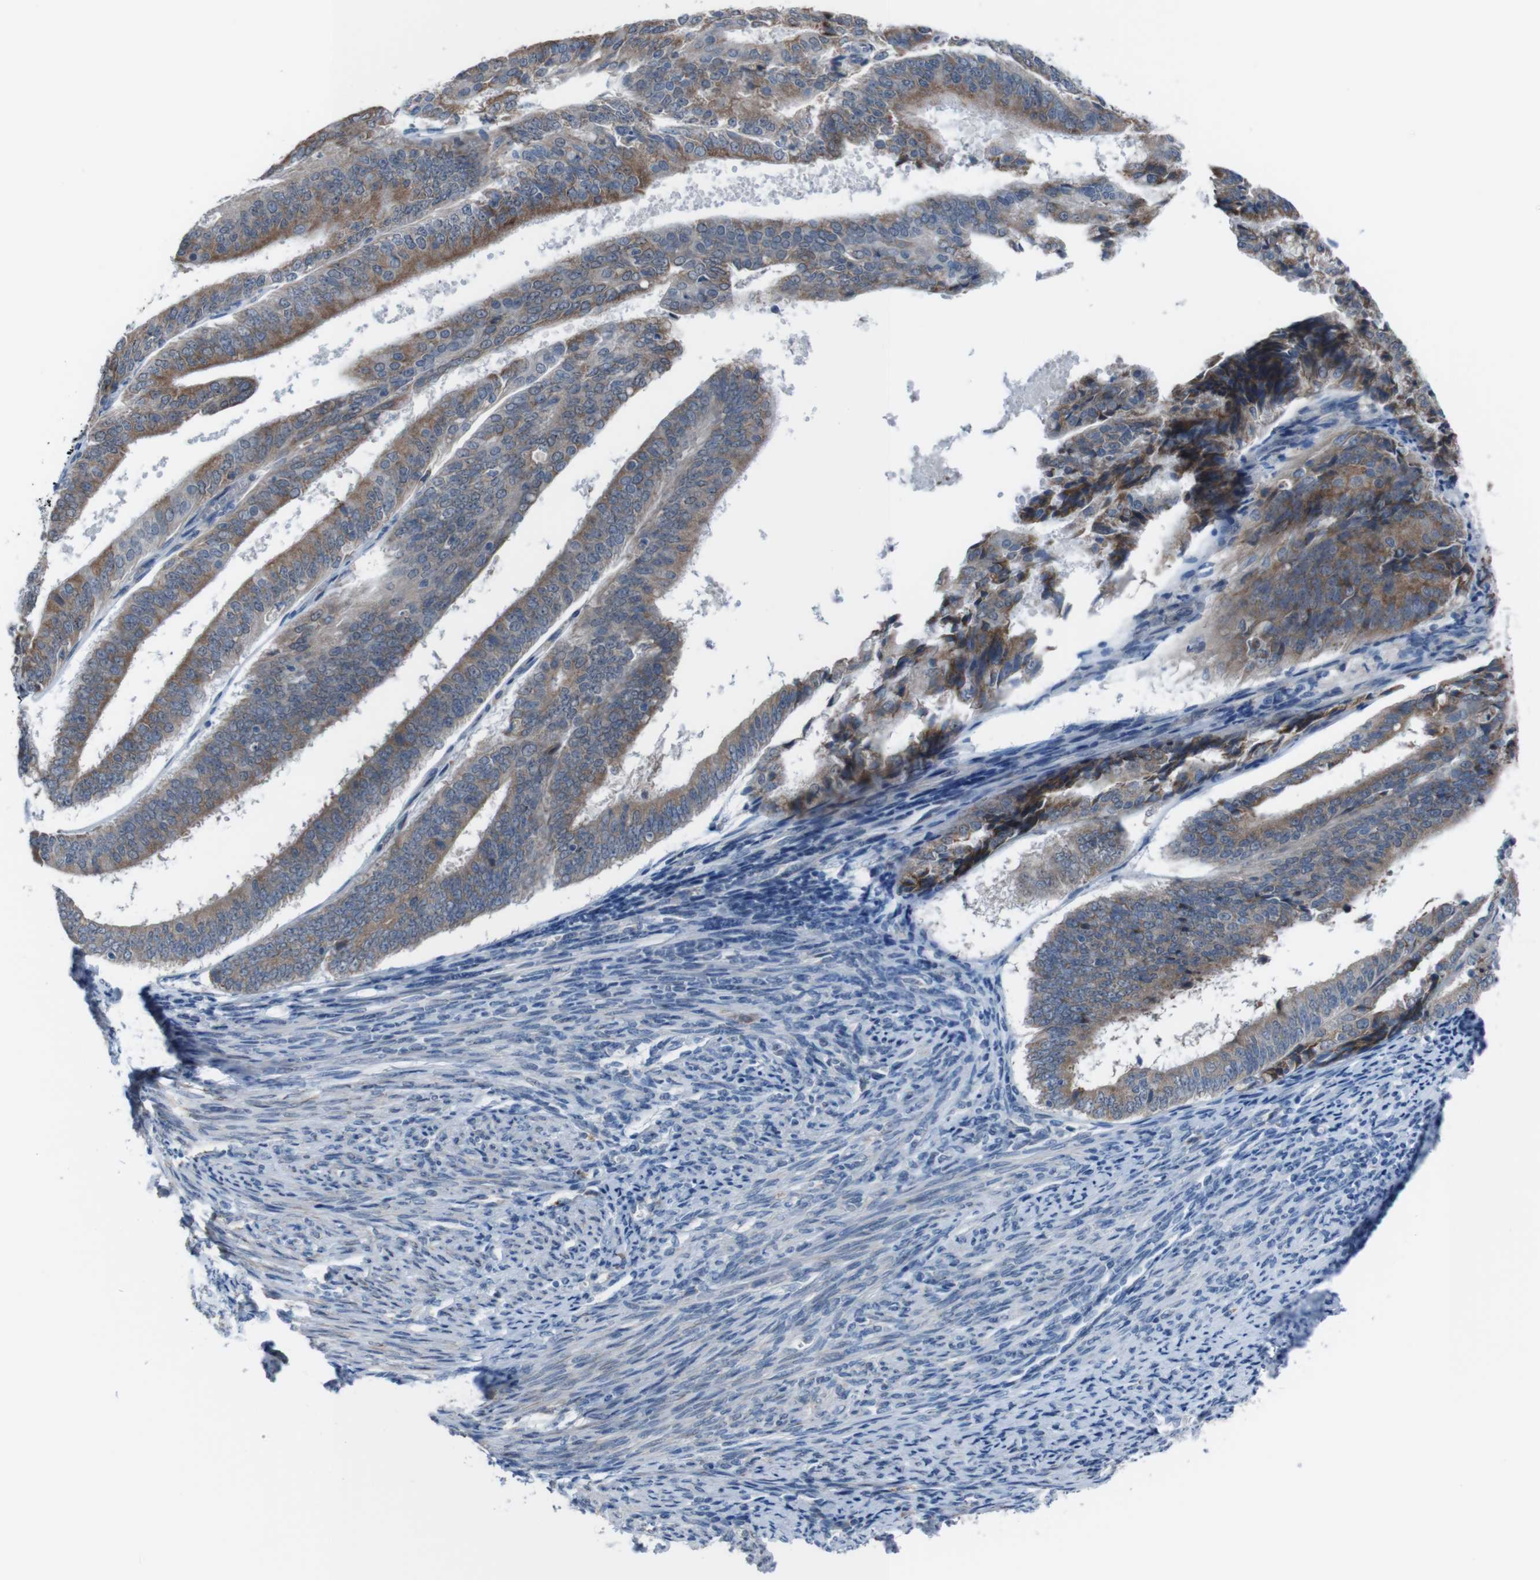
{"staining": {"intensity": "moderate", "quantity": ">75%", "location": "cytoplasmic/membranous"}, "tissue": "endometrial cancer", "cell_type": "Tumor cells", "image_type": "cancer", "snomed": [{"axis": "morphology", "description": "Adenocarcinoma, NOS"}, {"axis": "topography", "description": "Endometrium"}], "caption": "Endometrial adenocarcinoma was stained to show a protein in brown. There is medium levels of moderate cytoplasmic/membranous positivity in about >75% of tumor cells.", "gene": "CDH22", "patient": {"sex": "female", "age": 63}}